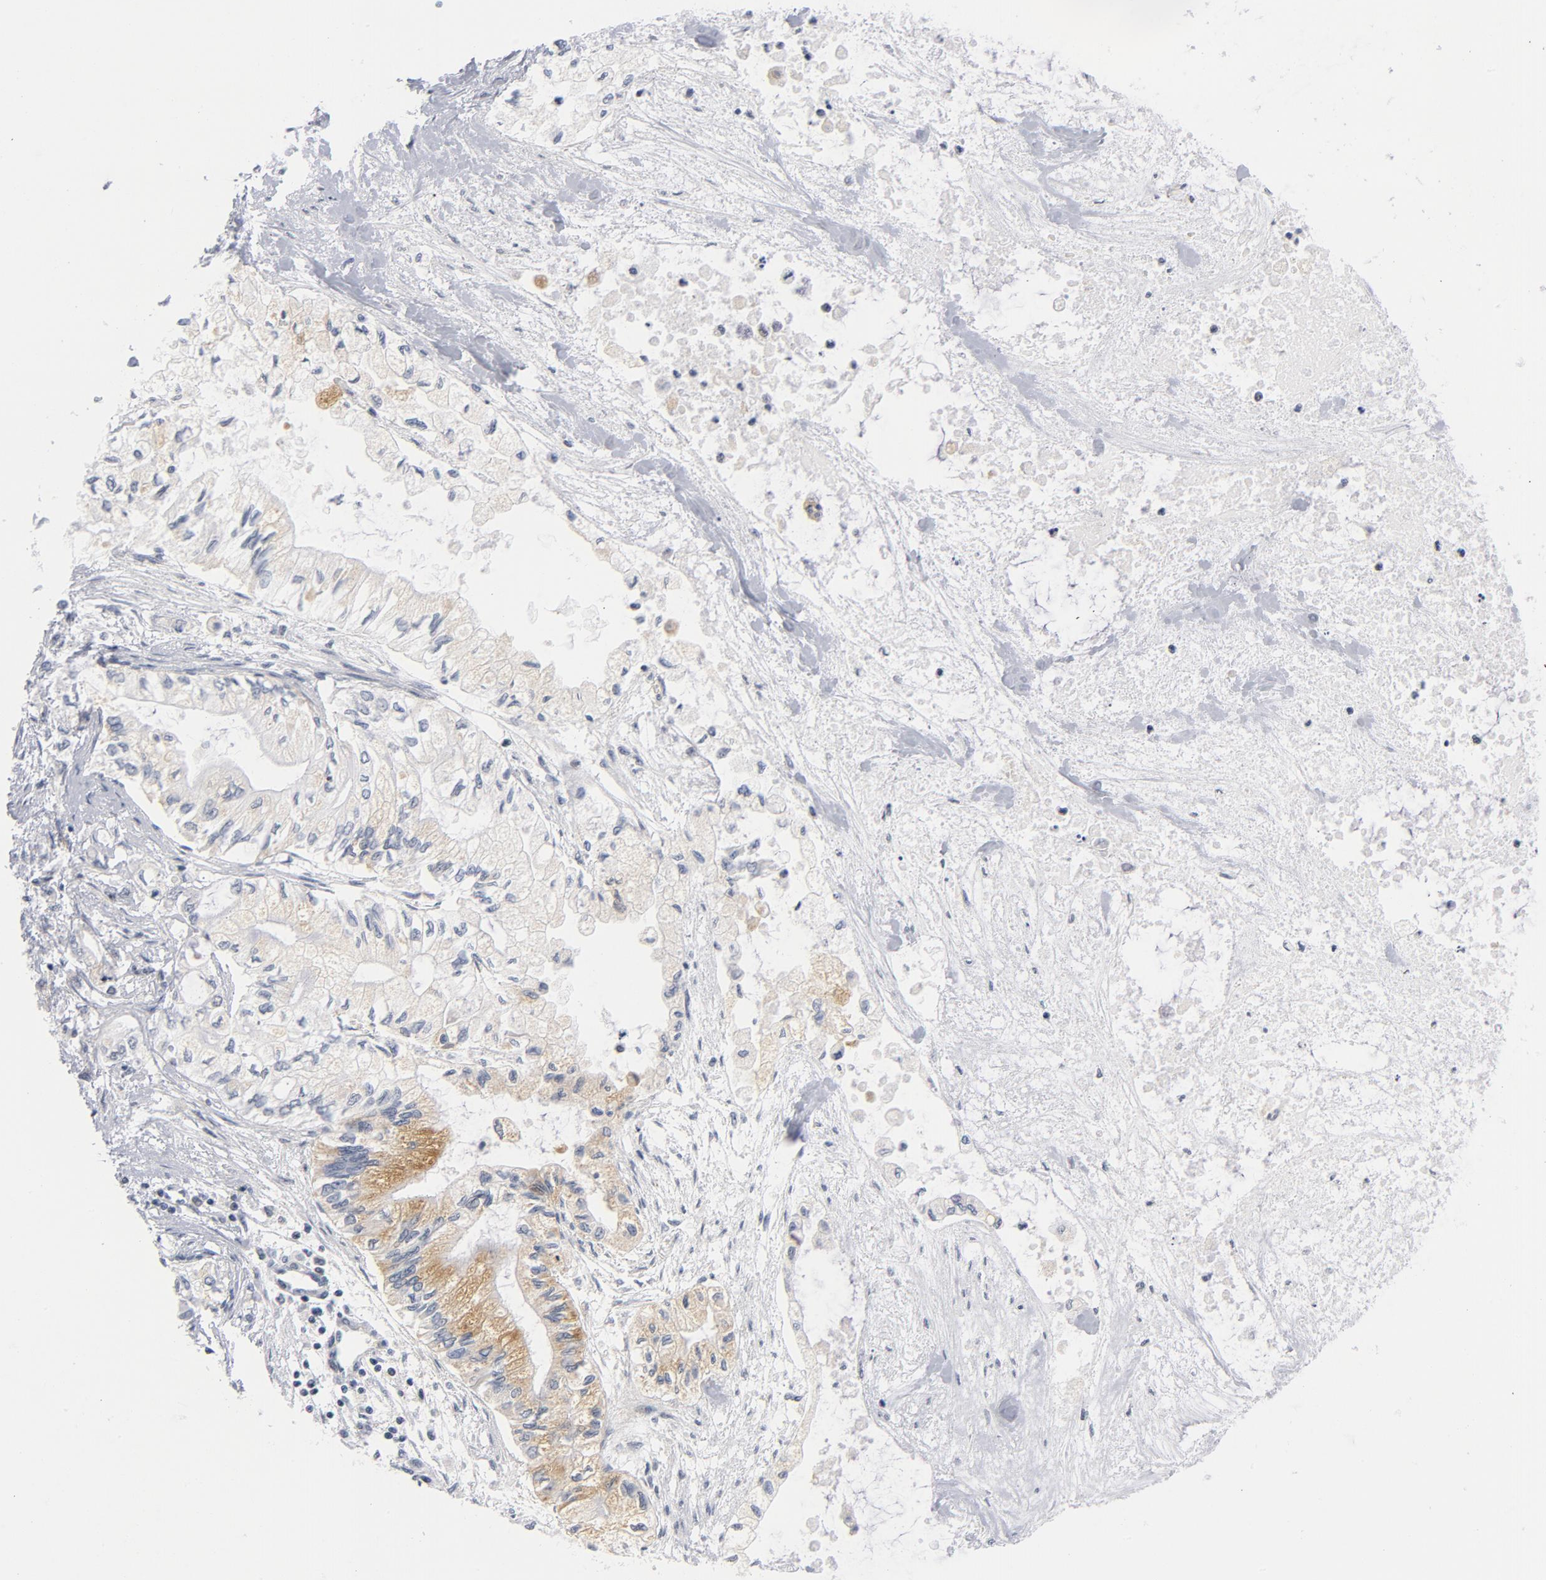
{"staining": {"intensity": "moderate", "quantity": "<25%", "location": "cytoplasmic/membranous"}, "tissue": "pancreatic cancer", "cell_type": "Tumor cells", "image_type": "cancer", "snomed": [{"axis": "morphology", "description": "Adenocarcinoma, NOS"}, {"axis": "topography", "description": "Pancreas"}], "caption": "Protein staining of pancreatic adenocarcinoma tissue reveals moderate cytoplasmic/membranous expression in approximately <25% of tumor cells.", "gene": "BAP1", "patient": {"sex": "male", "age": 79}}